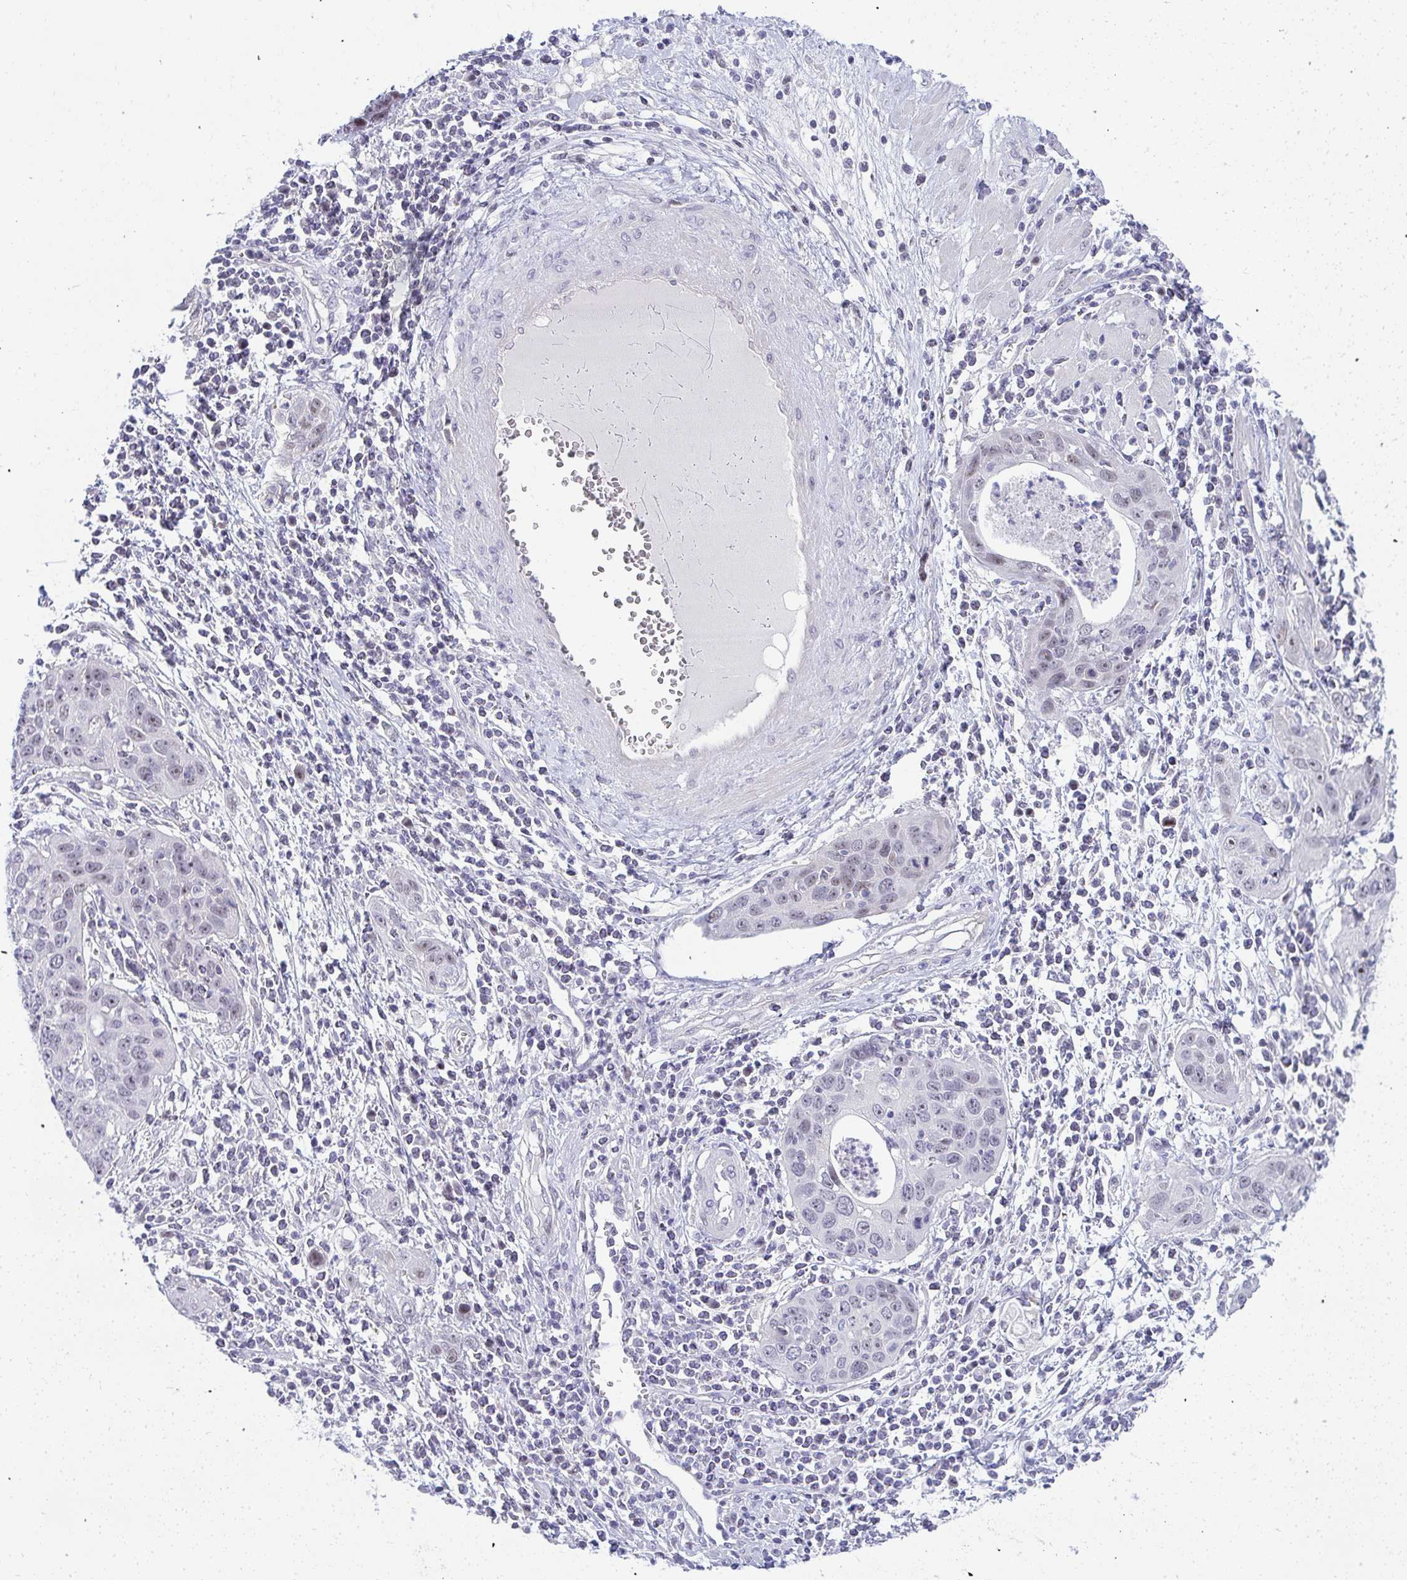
{"staining": {"intensity": "negative", "quantity": "none", "location": "none"}, "tissue": "cervical cancer", "cell_type": "Tumor cells", "image_type": "cancer", "snomed": [{"axis": "morphology", "description": "Squamous cell carcinoma, NOS"}, {"axis": "topography", "description": "Cervix"}], "caption": "High magnification brightfield microscopy of cervical squamous cell carcinoma stained with DAB (3,3'-diaminobenzidine) (brown) and counterstained with hematoxylin (blue): tumor cells show no significant positivity. Nuclei are stained in blue.", "gene": "EID3", "patient": {"sex": "female", "age": 36}}